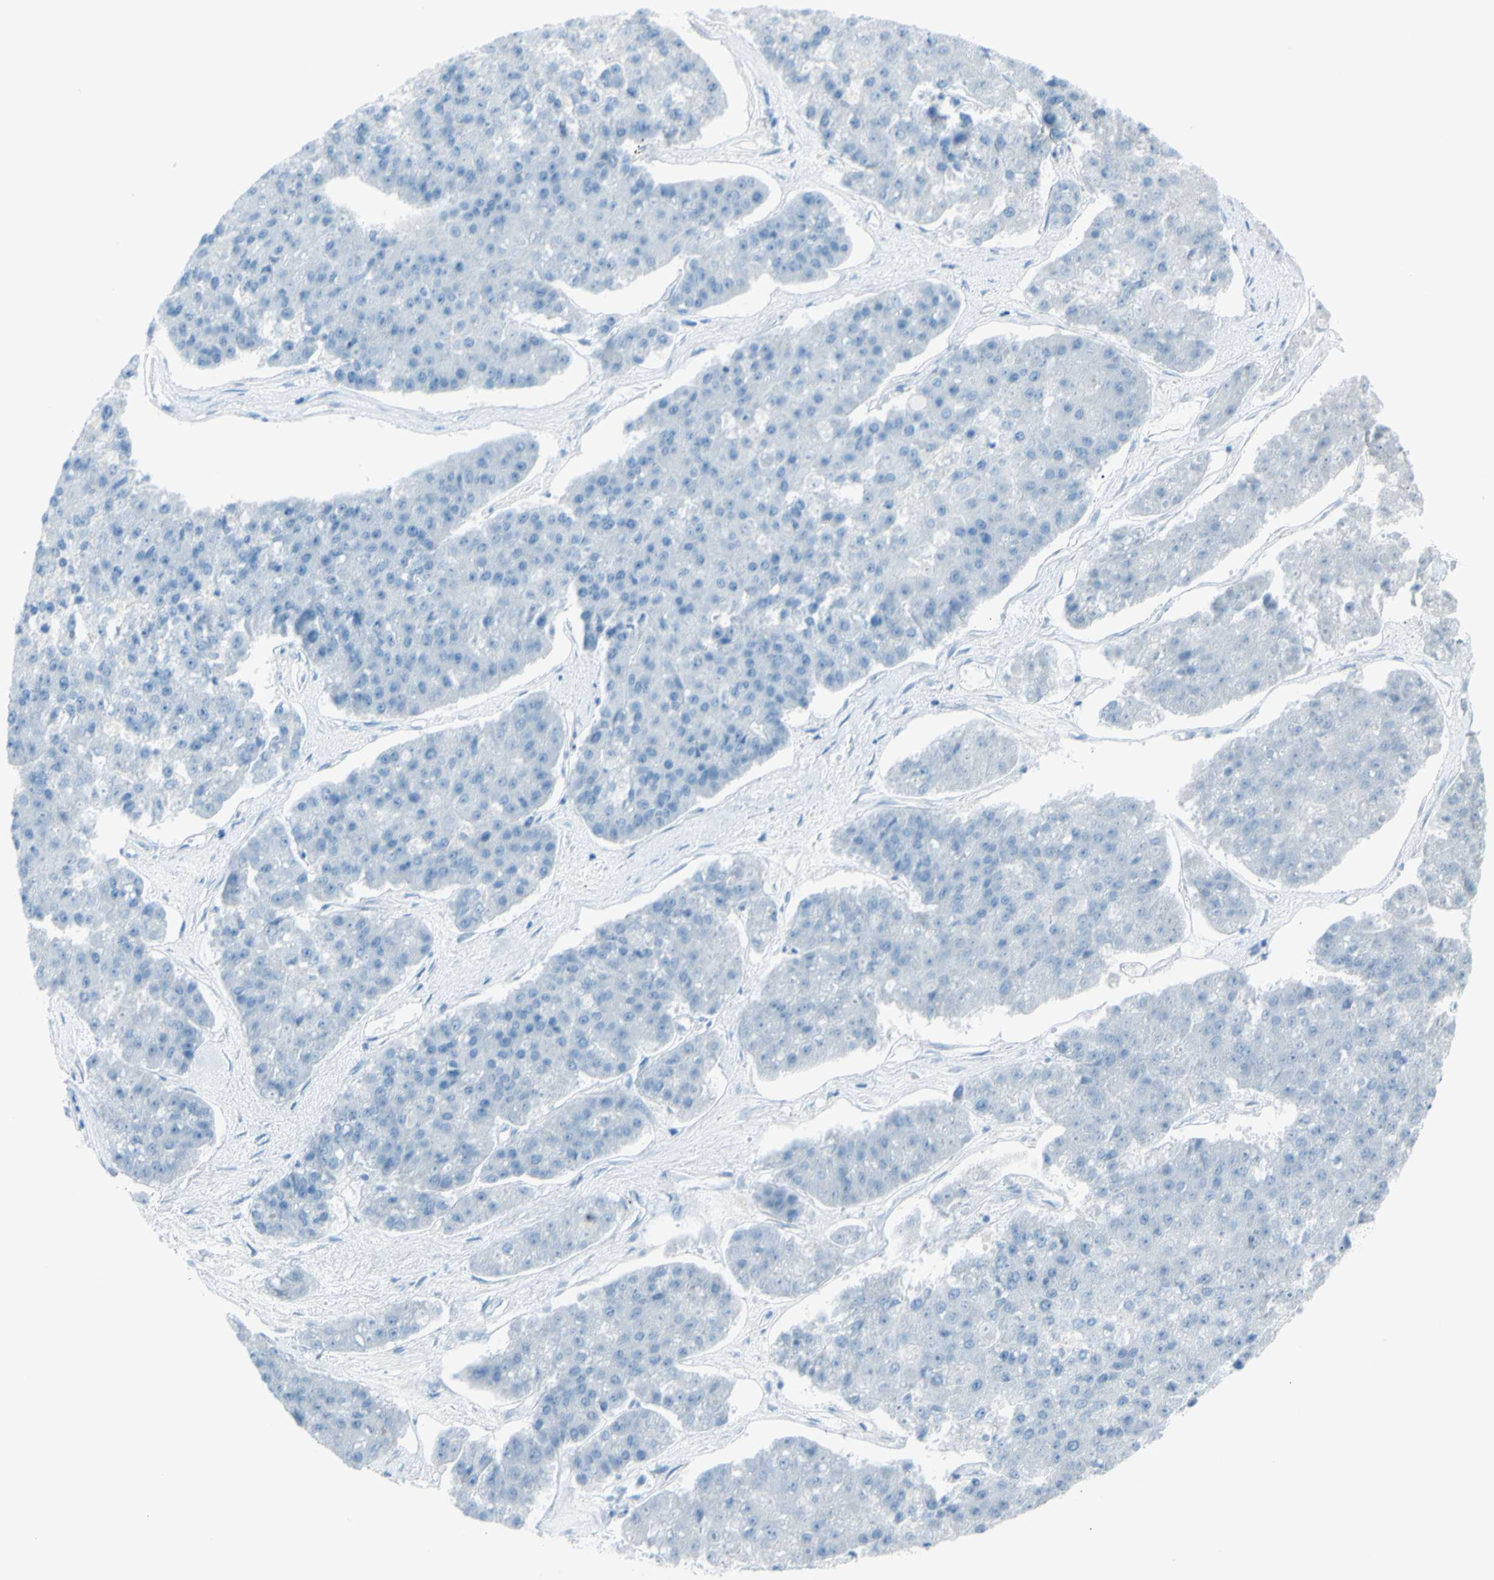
{"staining": {"intensity": "negative", "quantity": "none", "location": "none"}, "tissue": "pancreatic cancer", "cell_type": "Tumor cells", "image_type": "cancer", "snomed": [{"axis": "morphology", "description": "Adenocarcinoma, NOS"}, {"axis": "topography", "description": "Pancreas"}], "caption": "The immunohistochemistry image has no significant positivity in tumor cells of adenocarcinoma (pancreatic) tissue.", "gene": "TFPI2", "patient": {"sex": "male", "age": 50}}